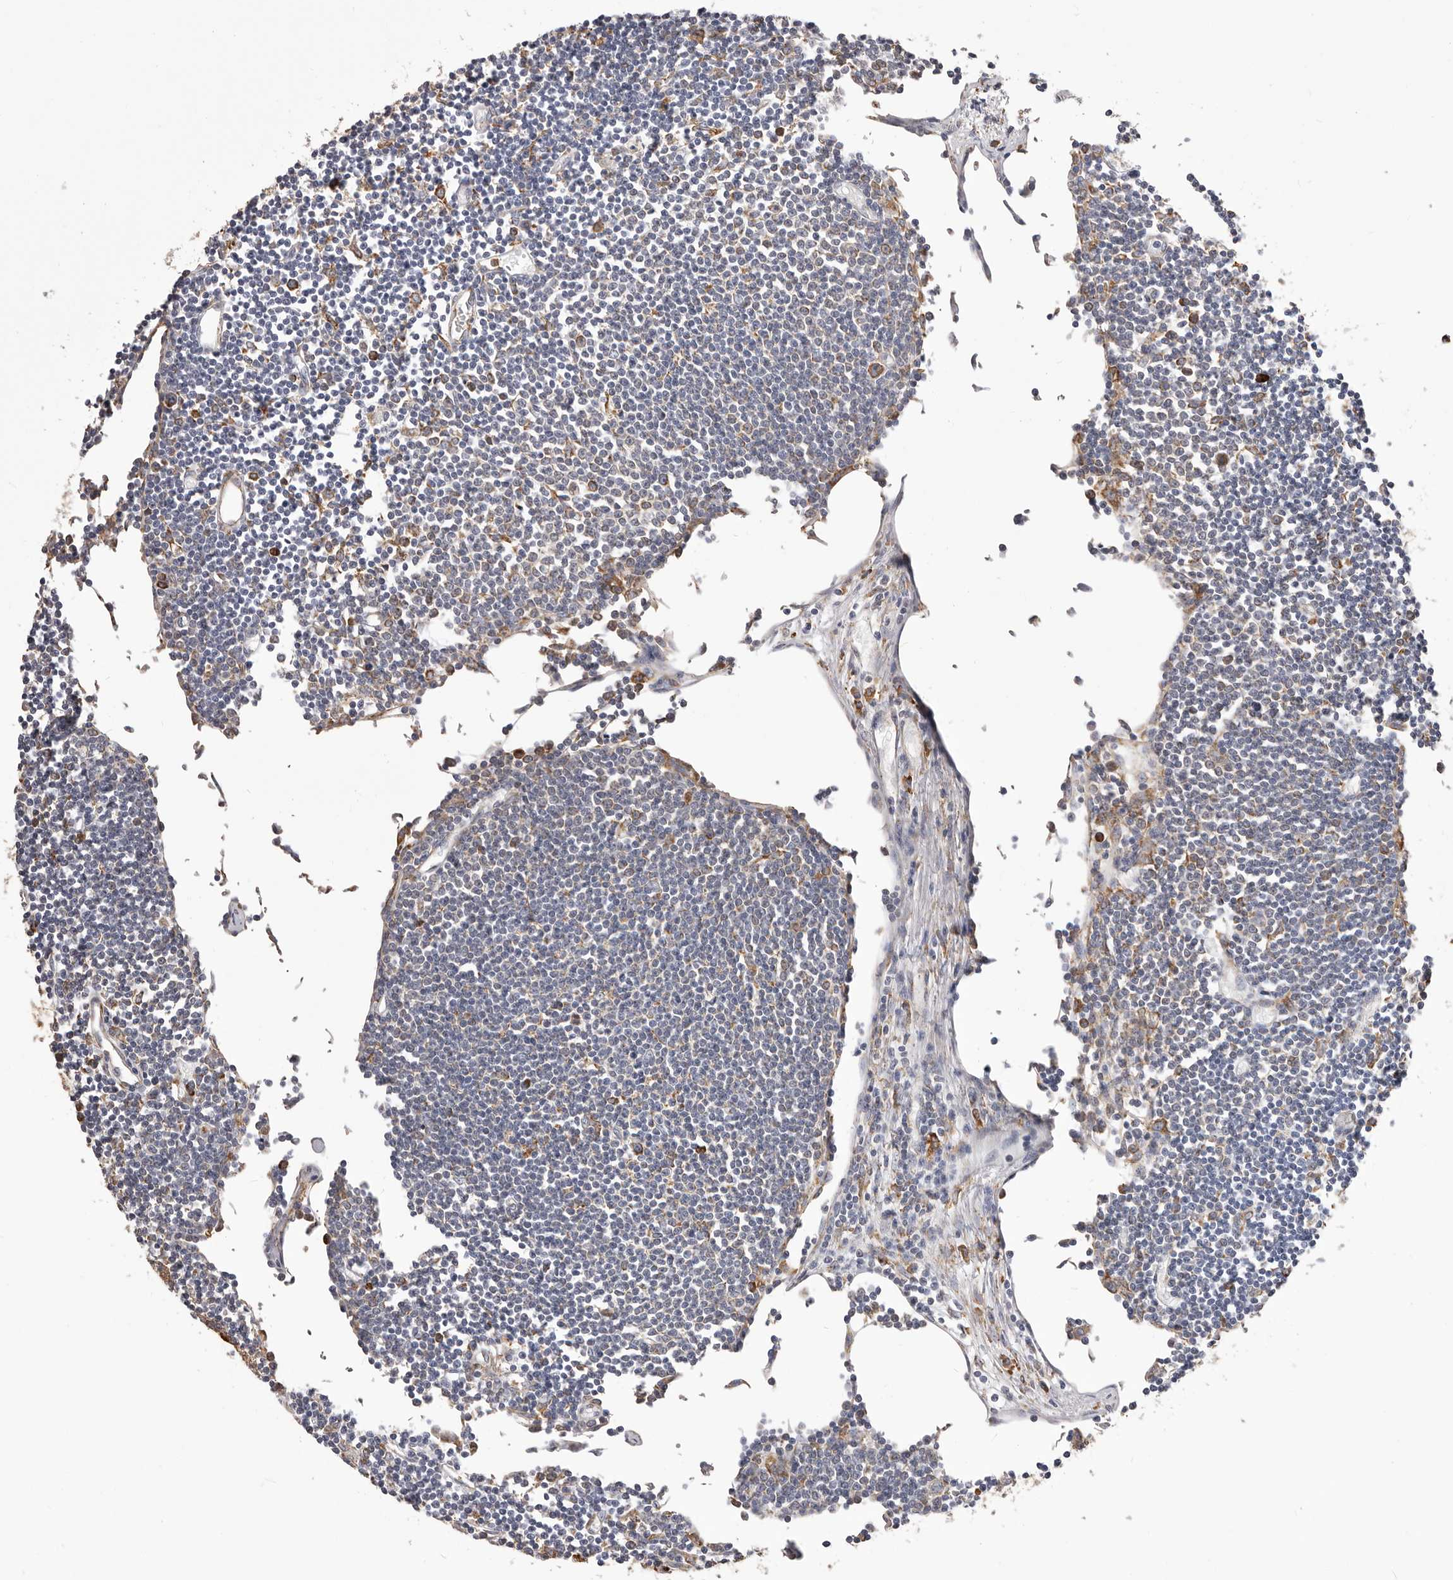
{"staining": {"intensity": "moderate", "quantity": ">75%", "location": "cytoplasmic/membranous"}, "tissue": "lymph node", "cell_type": "Germinal center cells", "image_type": "normal", "snomed": [{"axis": "morphology", "description": "Normal tissue, NOS"}, {"axis": "topography", "description": "Lymph node"}], "caption": "IHC of unremarkable human lymph node shows medium levels of moderate cytoplasmic/membranous staining in about >75% of germinal center cells.", "gene": "QRSL1", "patient": {"sex": "female", "age": 11}}